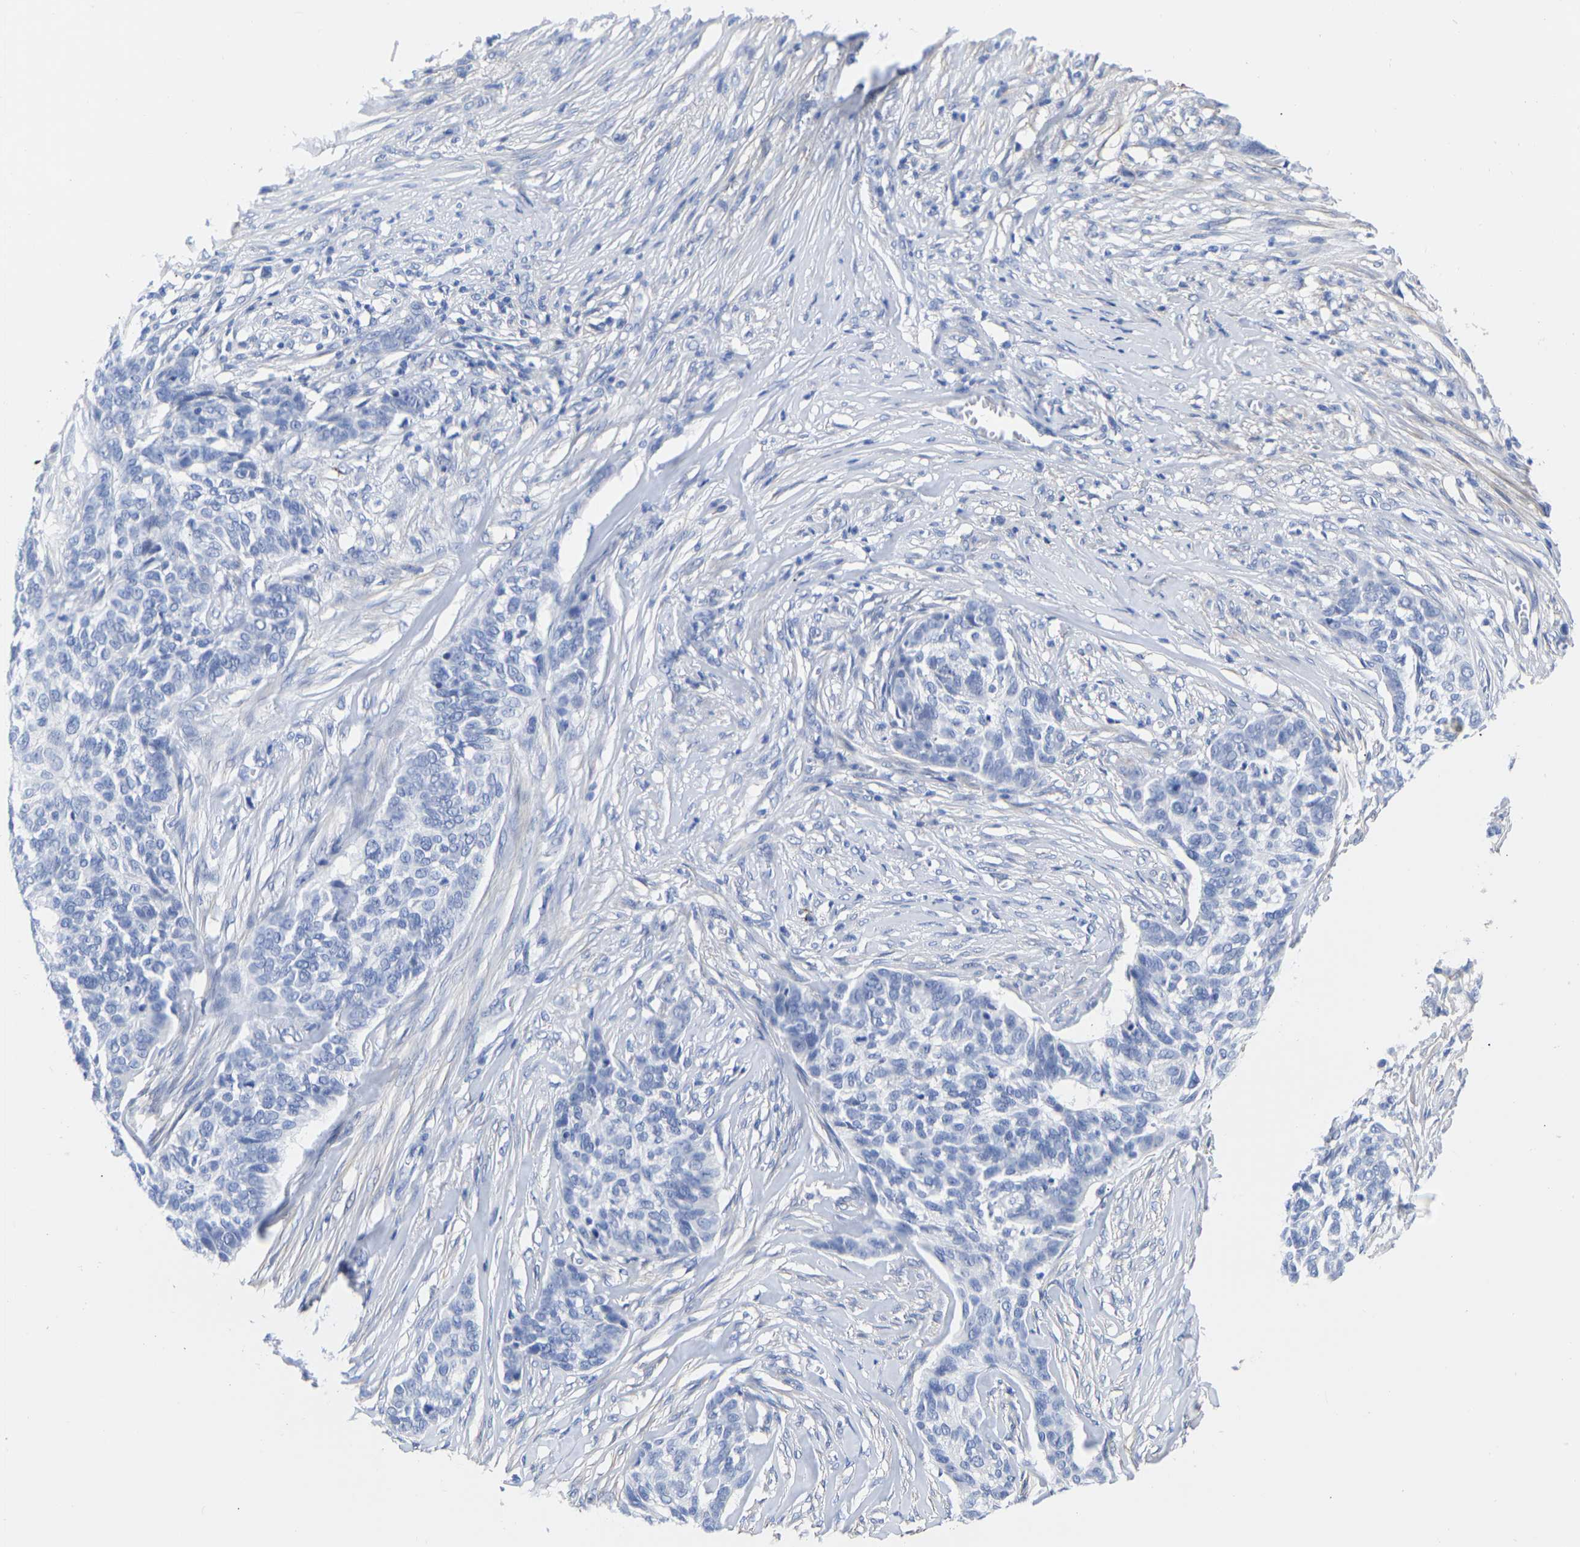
{"staining": {"intensity": "negative", "quantity": "none", "location": "none"}, "tissue": "skin cancer", "cell_type": "Tumor cells", "image_type": "cancer", "snomed": [{"axis": "morphology", "description": "Basal cell carcinoma"}, {"axis": "topography", "description": "Skin"}], "caption": "Histopathology image shows no protein expression in tumor cells of basal cell carcinoma (skin) tissue.", "gene": "GPA33", "patient": {"sex": "male", "age": 85}}